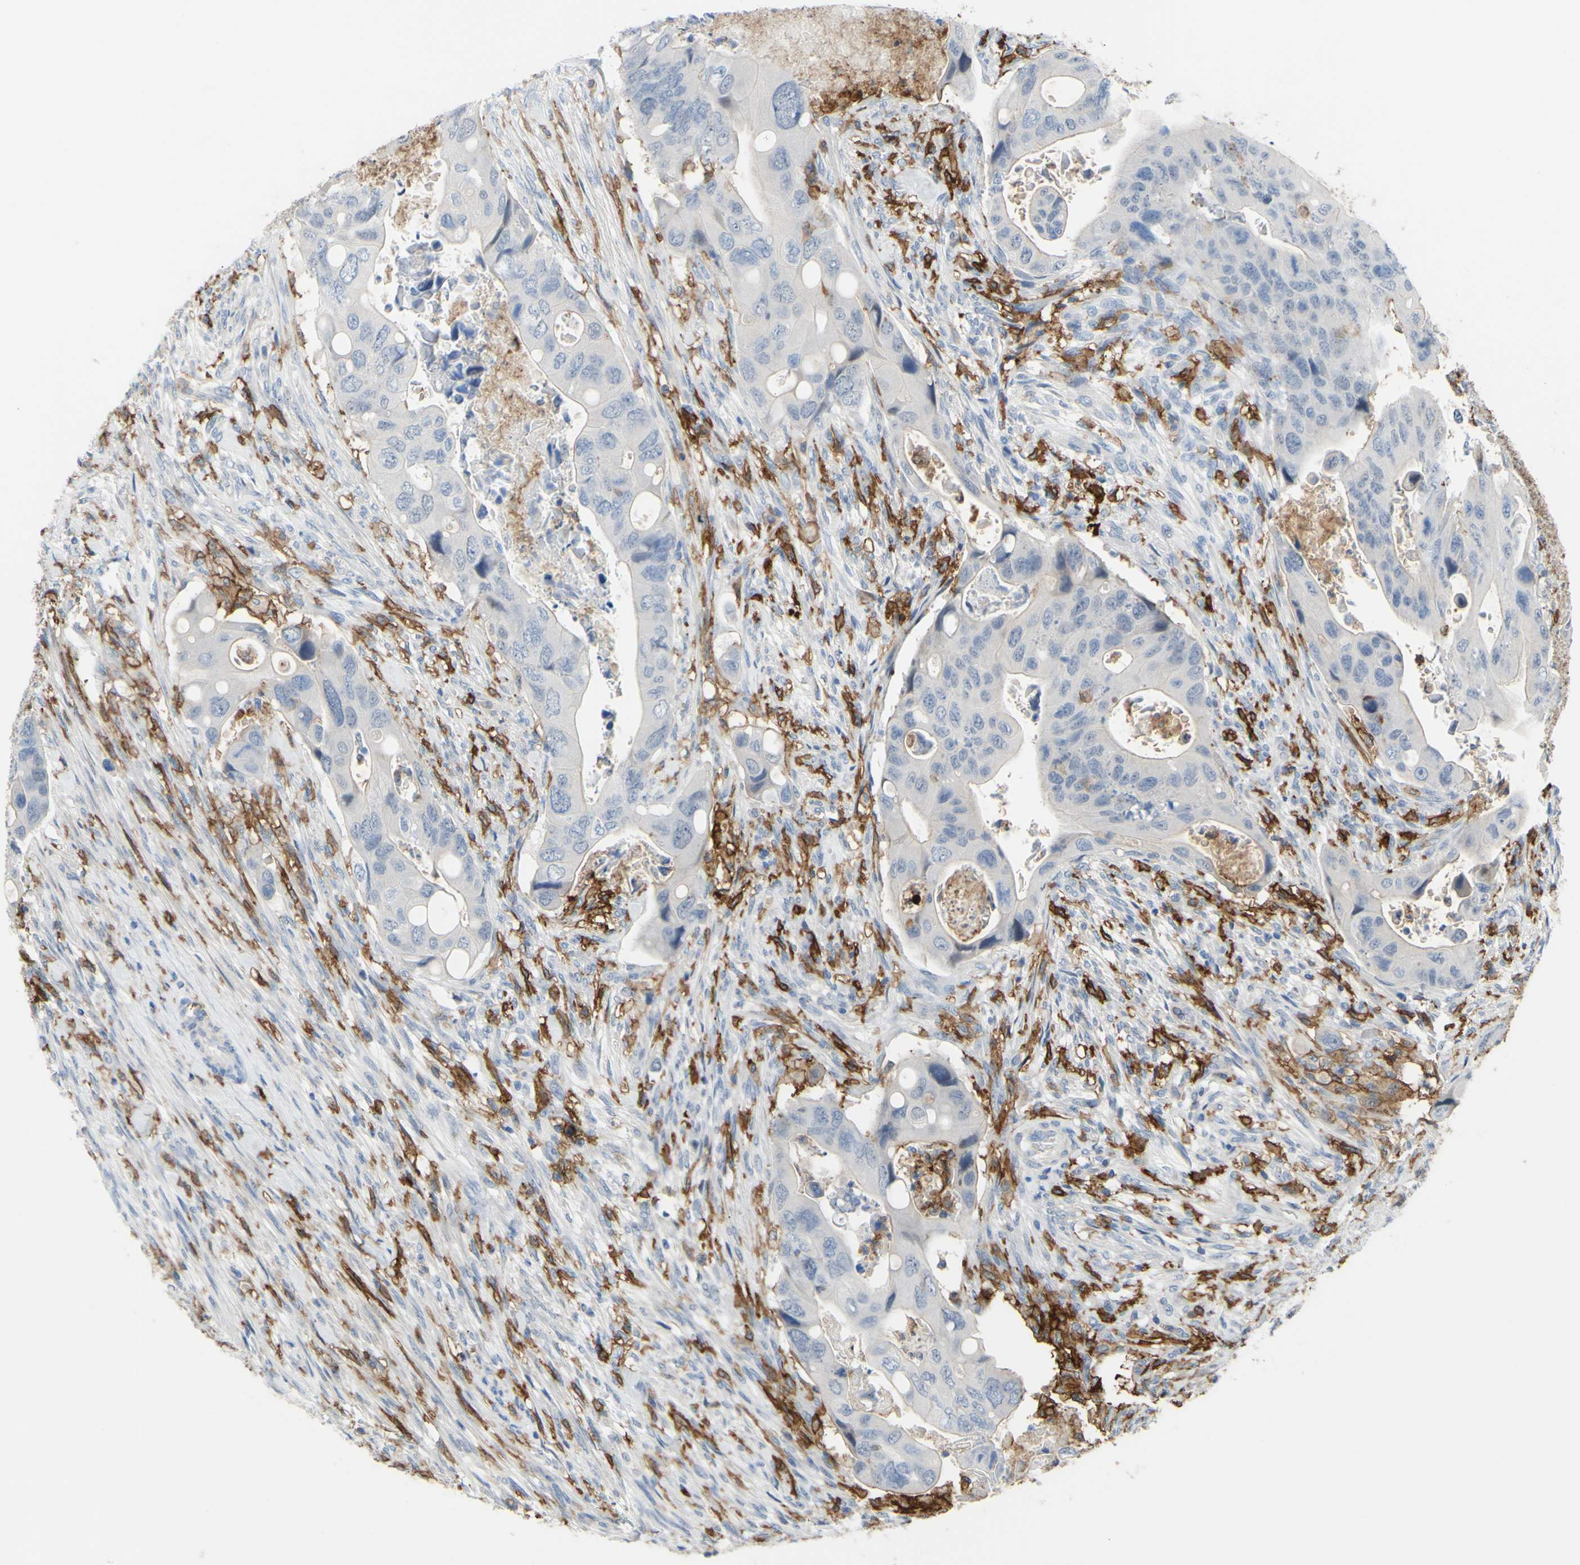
{"staining": {"intensity": "negative", "quantity": "none", "location": "none"}, "tissue": "colorectal cancer", "cell_type": "Tumor cells", "image_type": "cancer", "snomed": [{"axis": "morphology", "description": "Adenocarcinoma, NOS"}, {"axis": "topography", "description": "Rectum"}], "caption": "Human colorectal adenocarcinoma stained for a protein using immunohistochemistry reveals no positivity in tumor cells.", "gene": "FCGR2A", "patient": {"sex": "female", "age": 57}}